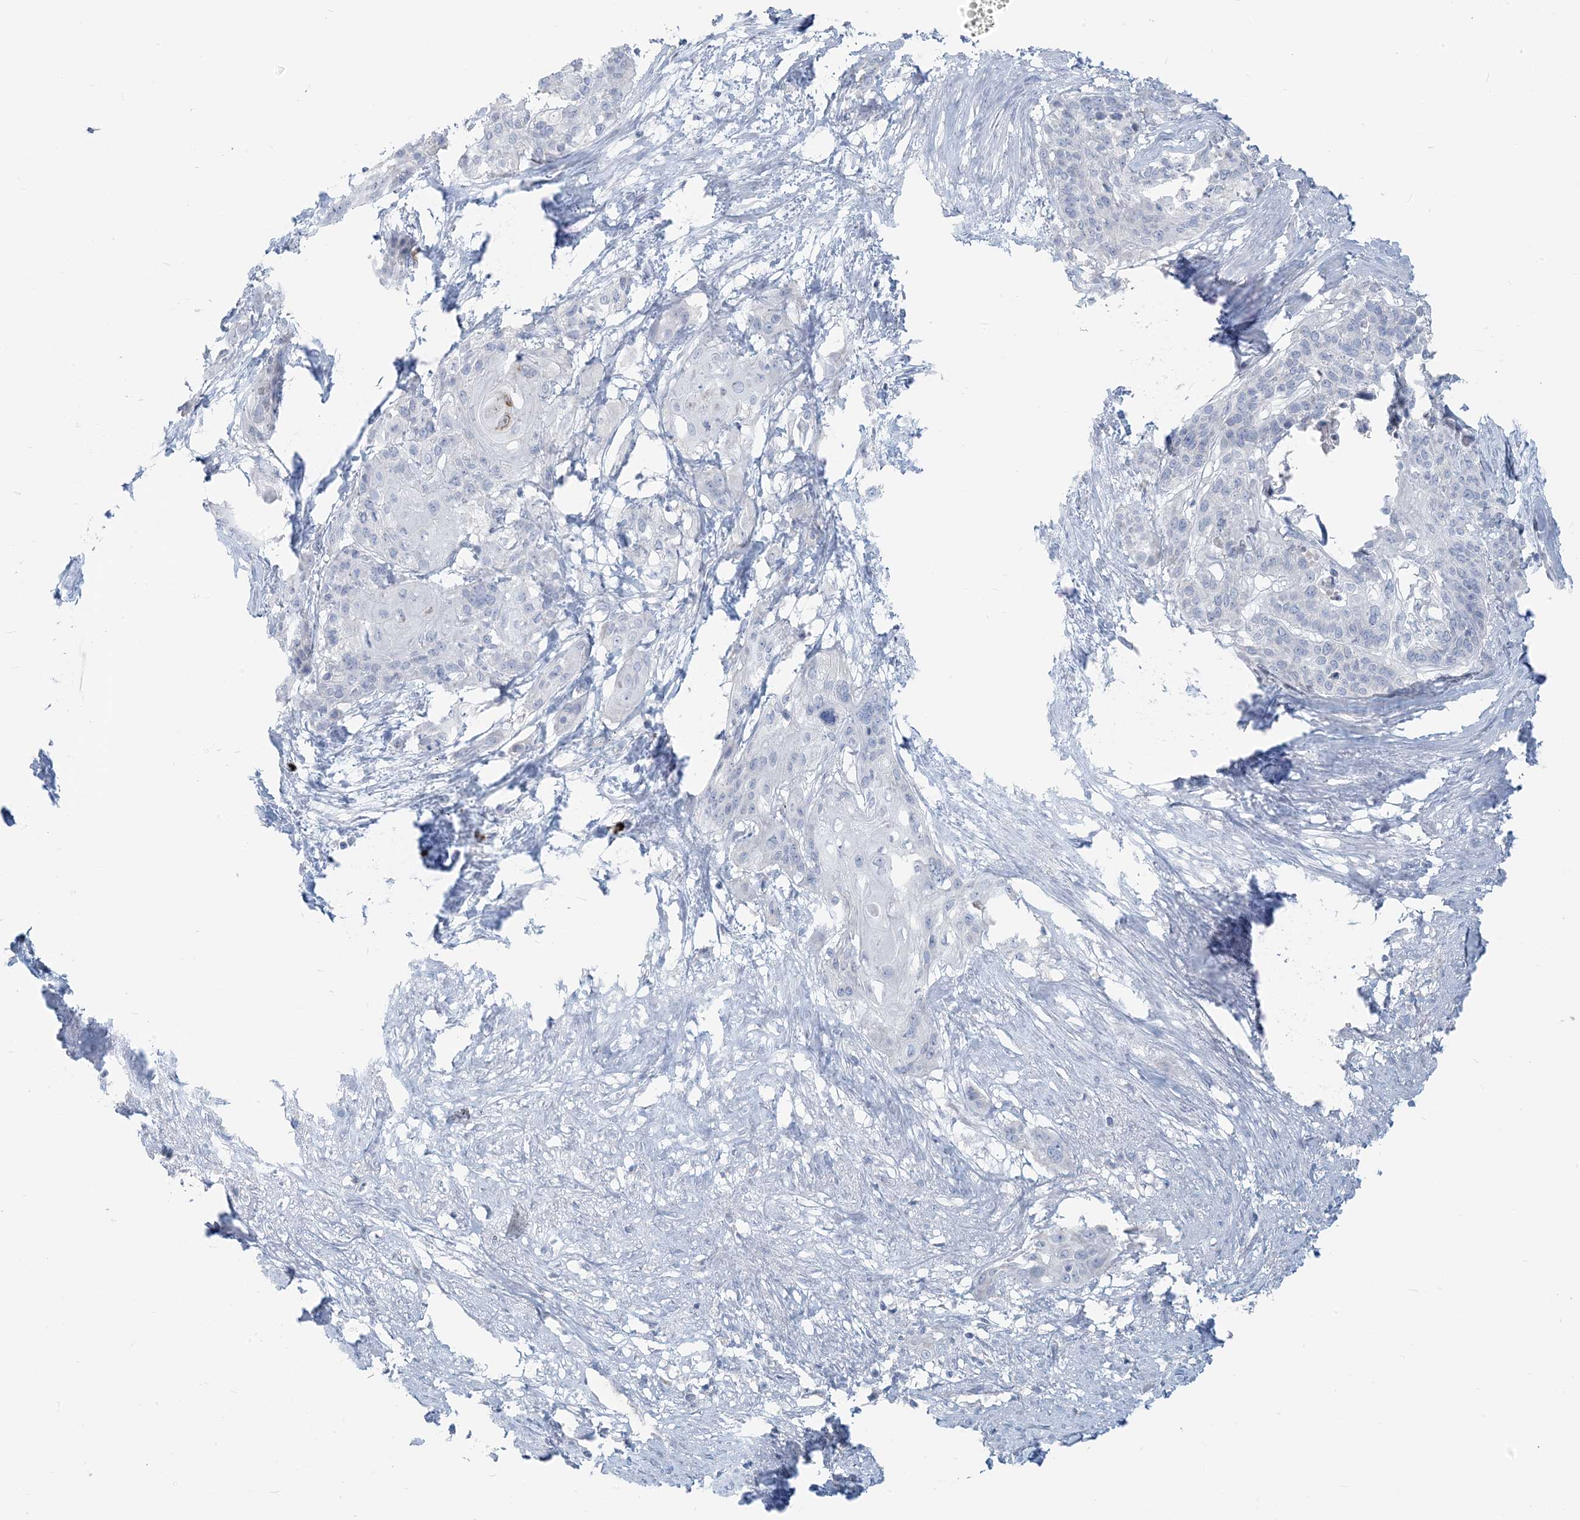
{"staining": {"intensity": "negative", "quantity": "none", "location": "none"}, "tissue": "cervical cancer", "cell_type": "Tumor cells", "image_type": "cancer", "snomed": [{"axis": "morphology", "description": "Squamous cell carcinoma, NOS"}, {"axis": "topography", "description": "Cervix"}], "caption": "The image shows no staining of tumor cells in cervical cancer. The staining is performed using DAB (3,3'-diaminobenzidine) brown chromogen with nuclei counter-stained in using hematoxylin.", "gene": "SCML1", "patient": {"sex": "female", "age": 57}}